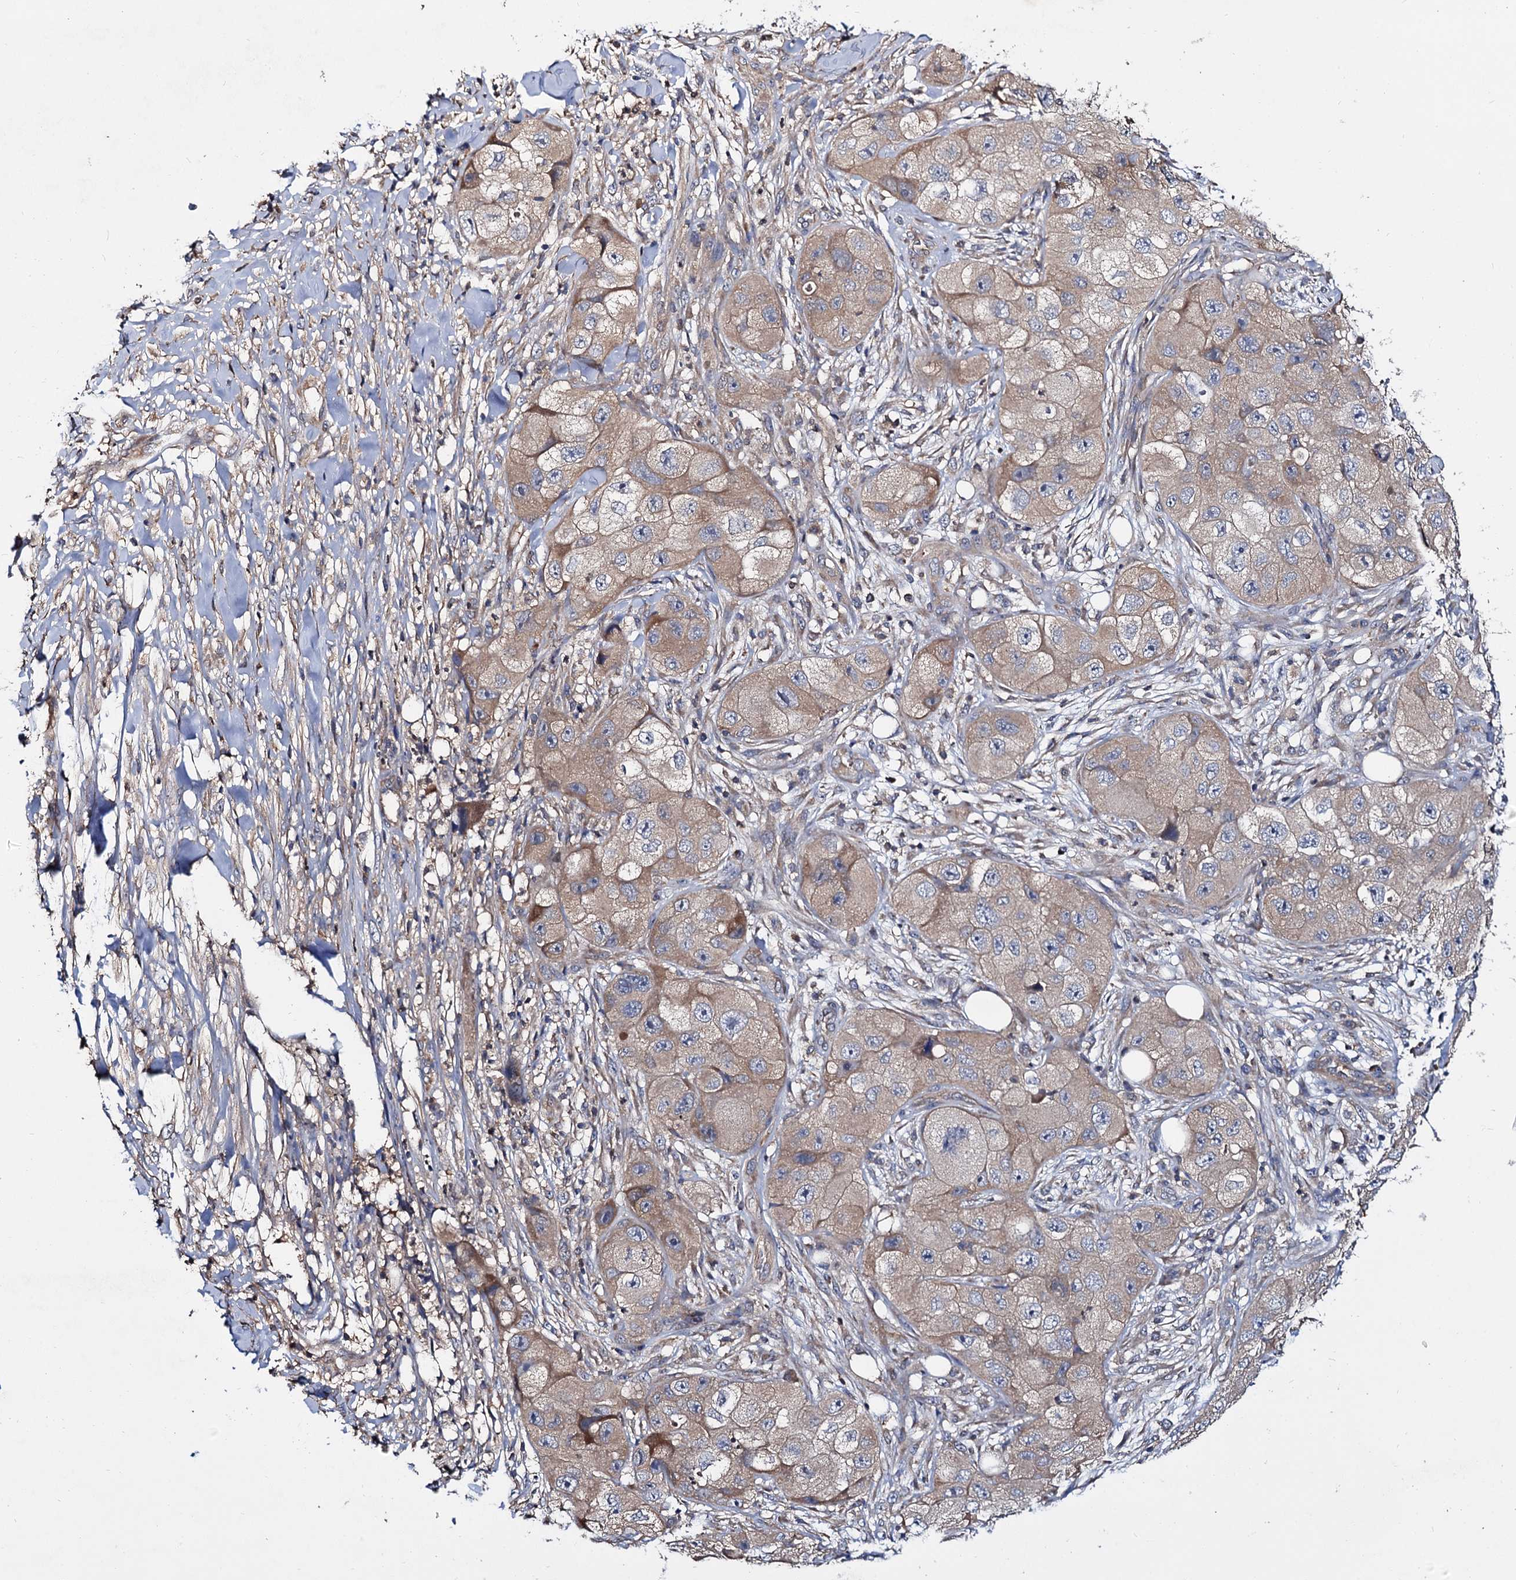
{"staining": {"intensity": "weak", "quantity": "25%-75%", "location": "cytoplasmic/membranous"}, "tissue": "skin cancer", "cell_type": "Tumor cells", "image_type": "cancer", "snomed": [{"axis": "morphology", "description": "Squamous cell carcinoma, NOS"}, {"axis": "topography", "description": "Skin"}, {"axis": "topography", "description": "Subcutis"}], "caption": "A histopathology image showing weak cytoplasmic/membranous staining in about 25%-75% of tumor cells in skin cancer, as visualized by brown immunohistochemical staining.", "gene": "CEP192", "patient": {"sex": "male", "age": 73}}